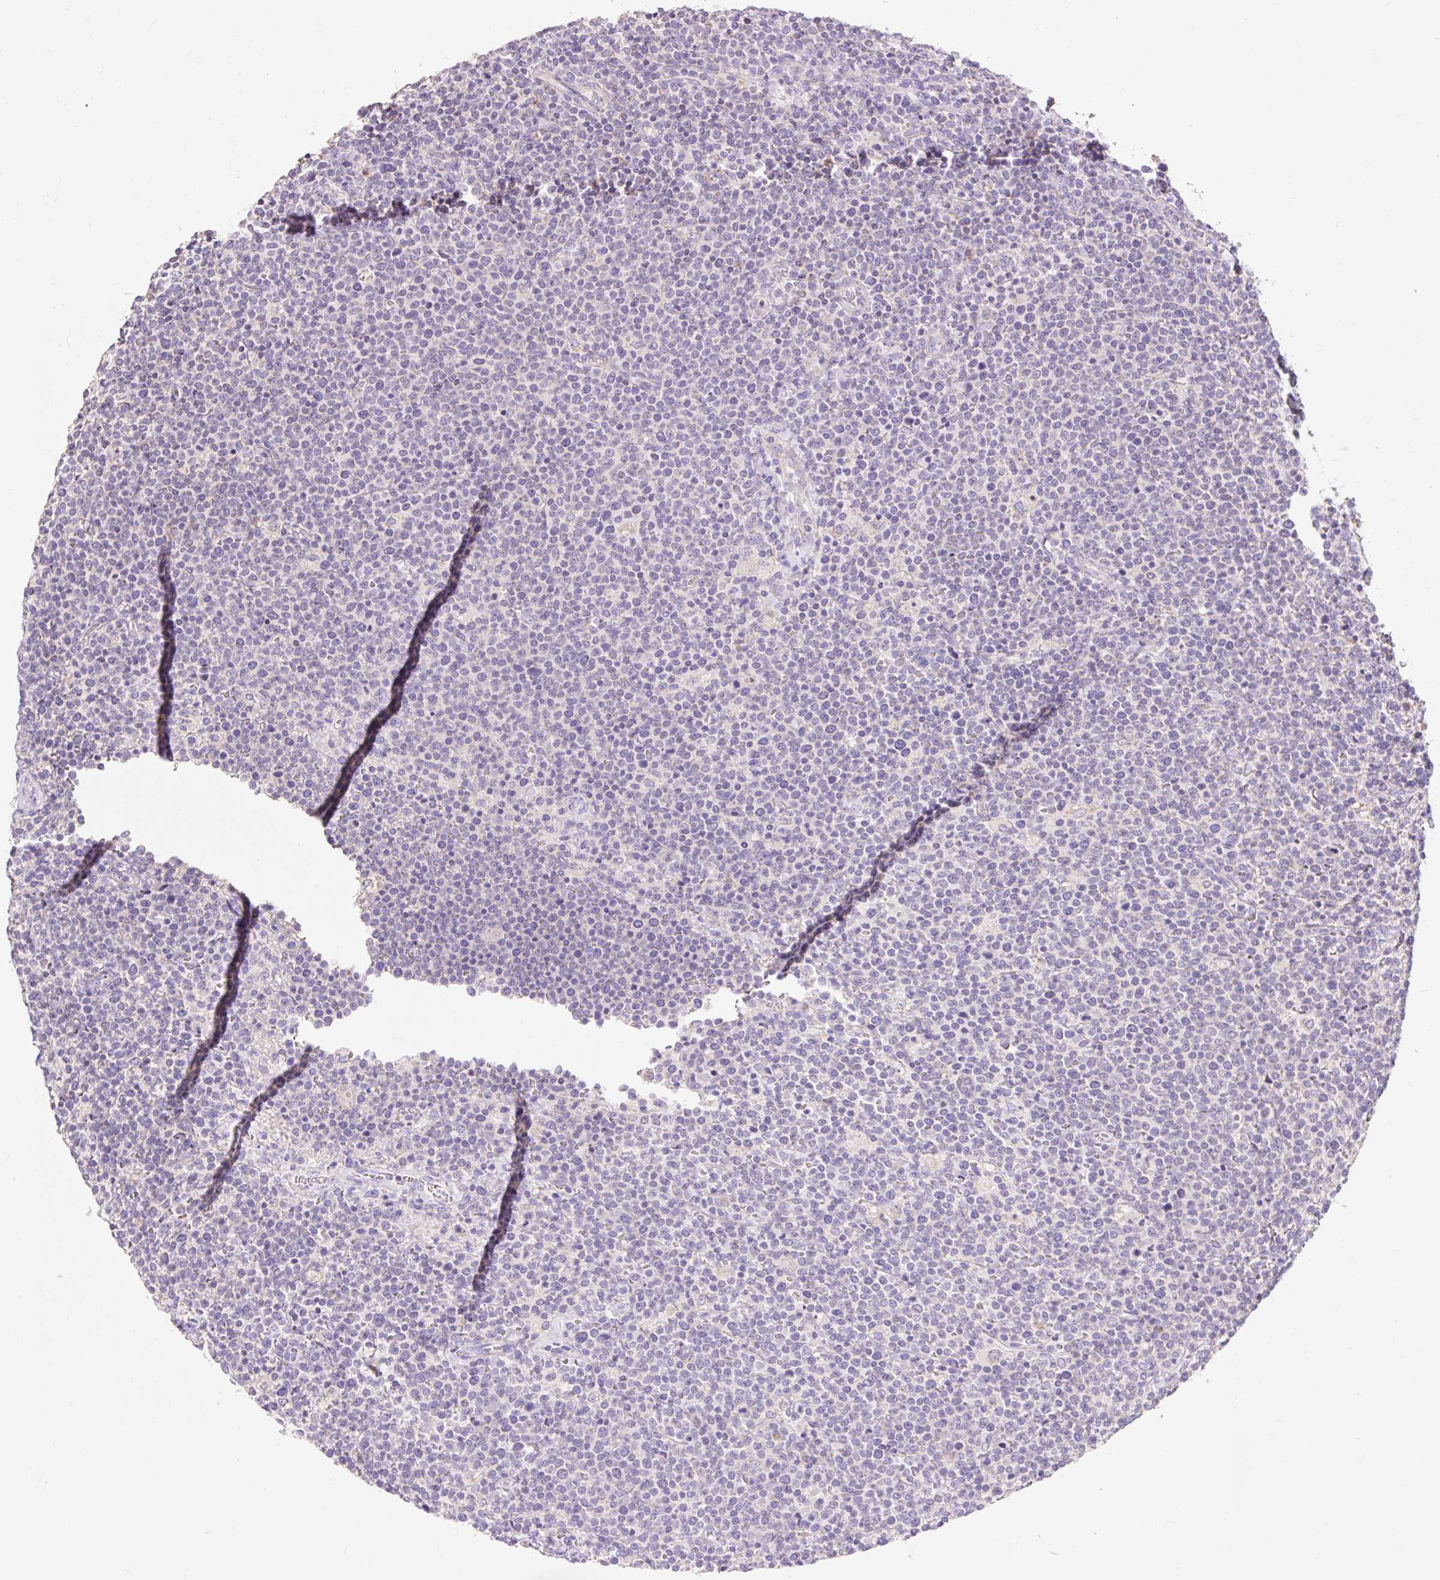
{"staining": {"intensity": "negative", "quantity": "none", "location": "none"}, "tissue": "lymphoma", "cell_type": "Tumor cells", "image_type": "cancer", "snomed": [{"axis": "morphology", "description": "Malignant lymphoma, non-Hodgkin's type, High grade"}, {"axis": "topography", "description": "Lymph node"}], "caption": "Malignant lymphoma, non-Hodgkin's type (high-grade) was stained to show a protein in brown. There is no significant positivity in tumor cells.", "gene": "PMAIP1", "patient": {"sex": "male", "age": 61}}